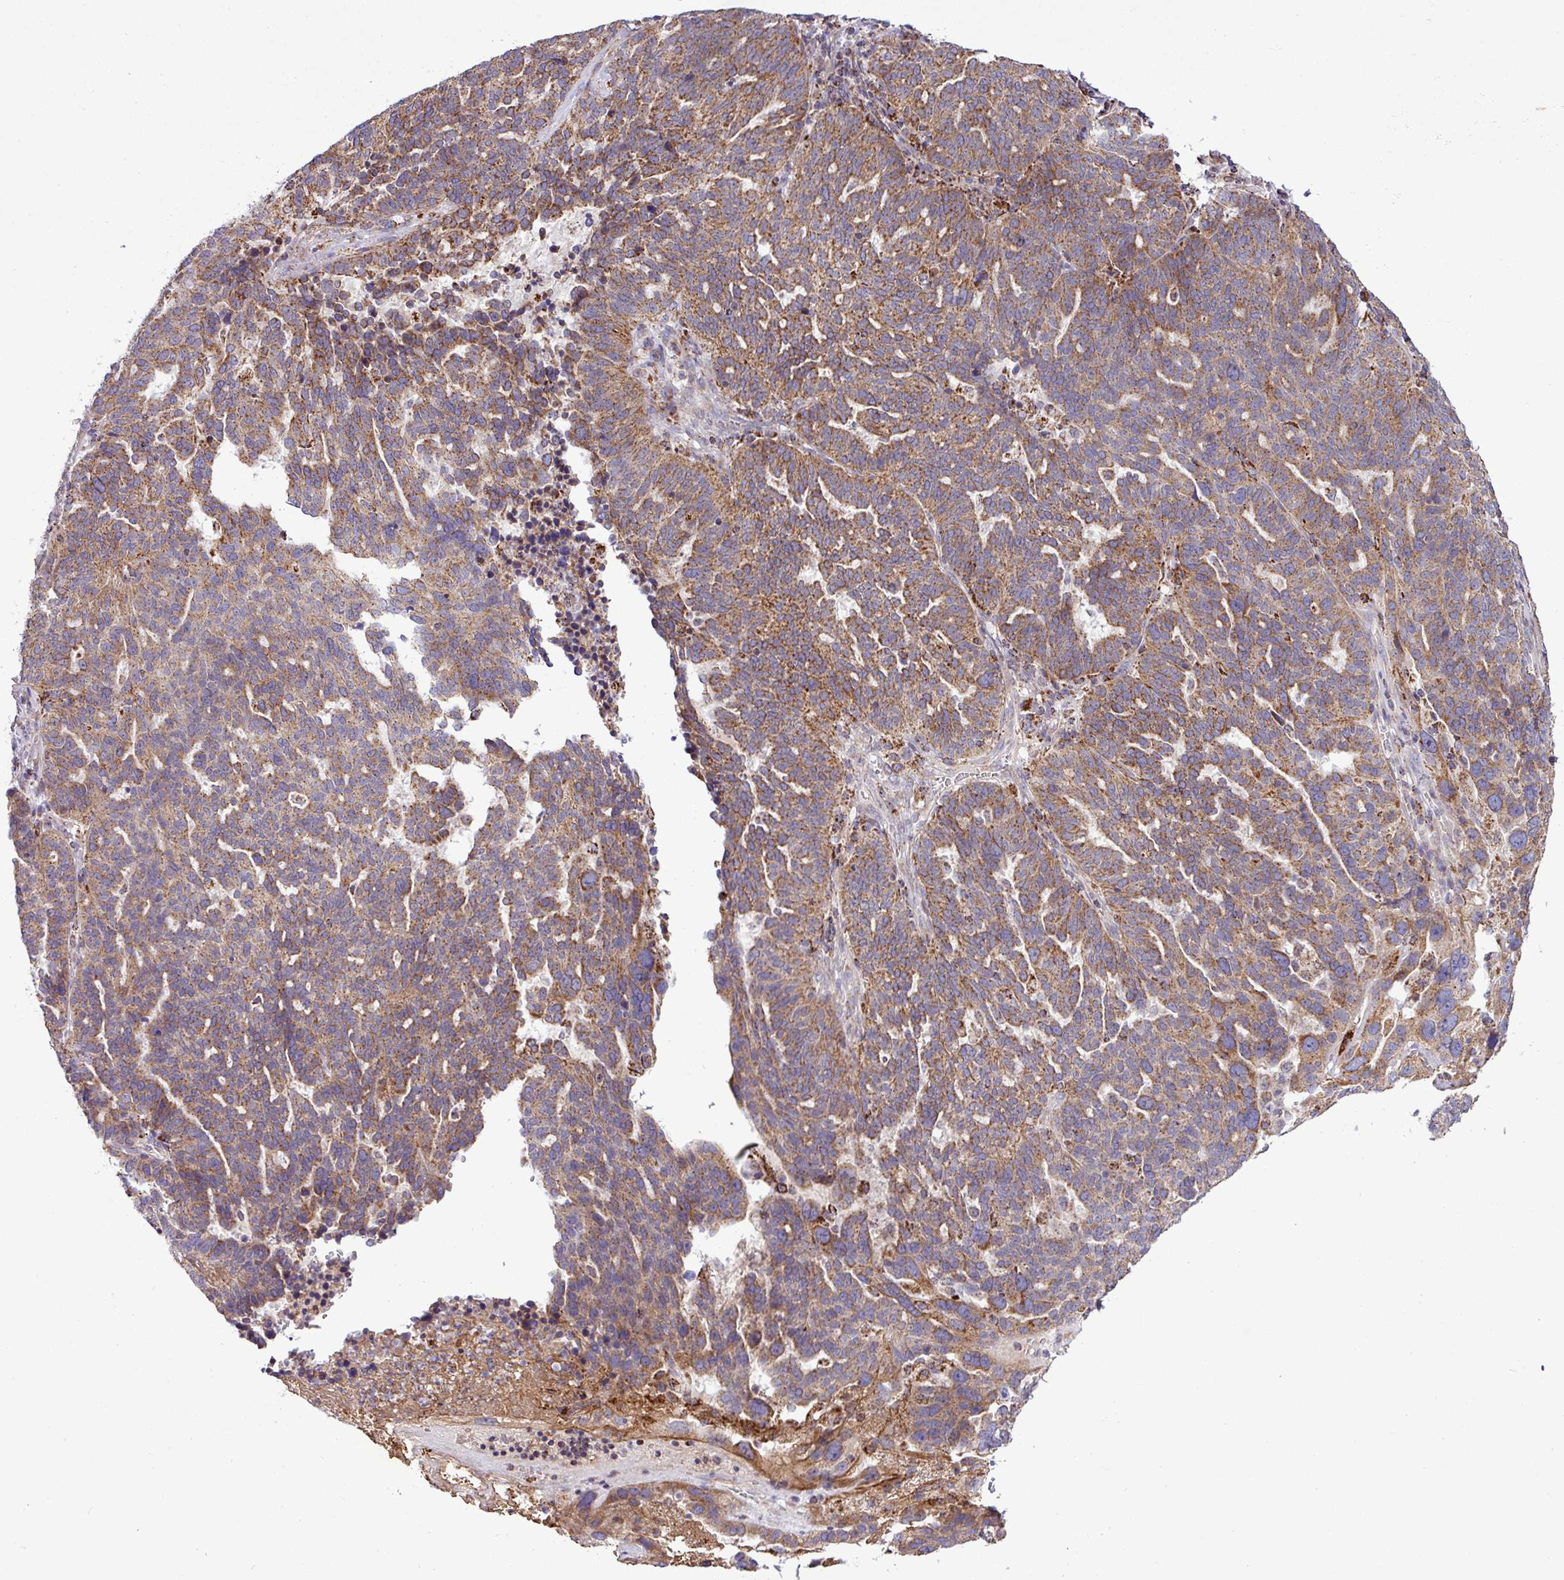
{"staining": {"intensity": "moderate", "quantity": ">75%", "location": "cytoplasmic/membranous"}, "tissue": "ovarian cancer", "cell_type": "Tumor cells", "image_type": "cancer", "snomed": [{"axis": "morphology", "description": "Cystadenocarcinoma, serous, NOS"}, {"axis": "topography", "description": "Ovary"}], "caption": "Protein expression by immunohistochemistry (IHC) exhibits moderate cytoplasmic/membranous staining in about >75% of tumor cells in serous cystadenocarcinoma (ovarian).", "gene": "ZNF569", "patient": {"sex": "female", "age": 59}}